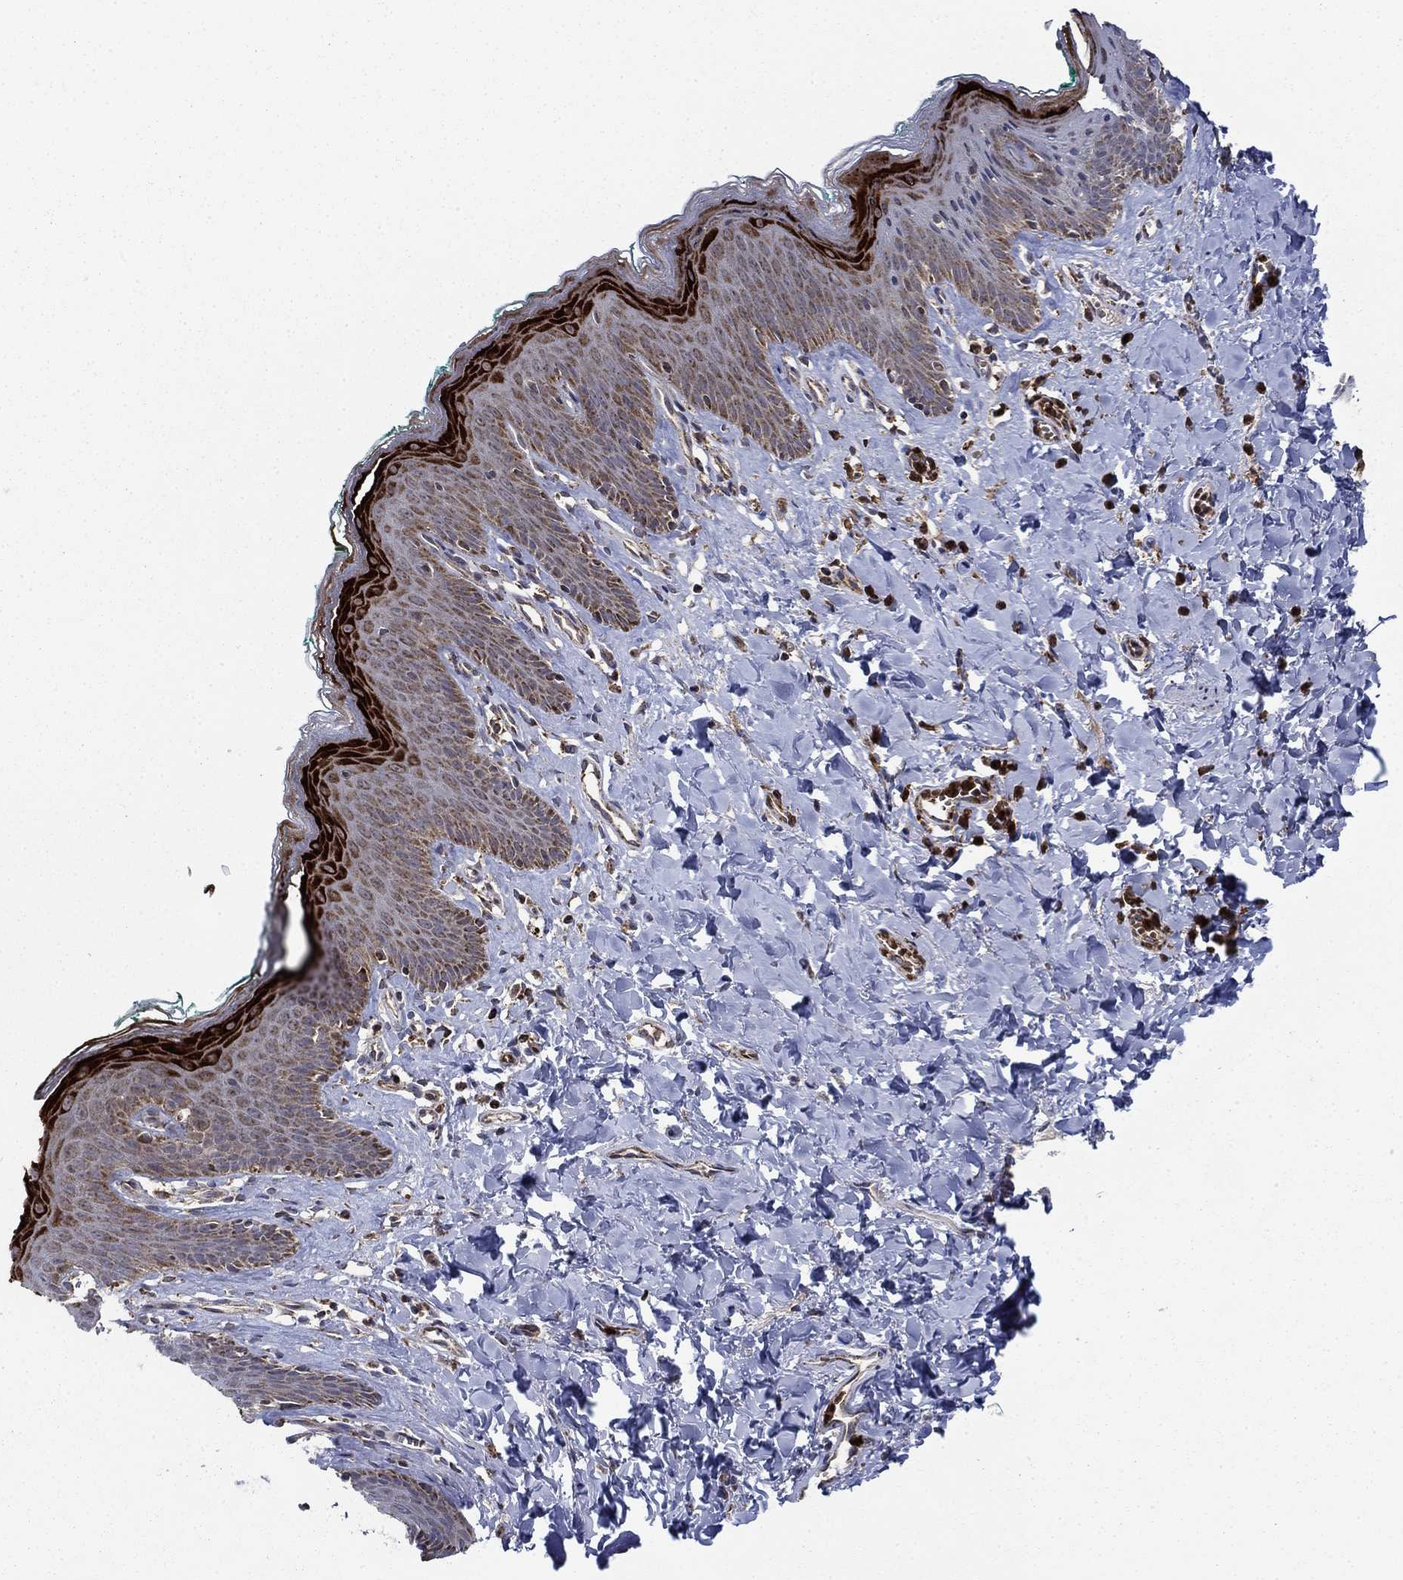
{"staining": {"intensity": "strong", "quantity": "<25%", "location": "cytoplasmic/membranous"}, "tissue": "skin", "cell_type": "Epidermal cells", "image_type": "normal", "snomed": [{"axis": "morphology", "description": "Normal tissue, NOS"}, {"axis": "topography", "description": "Vulva"}], "caption": "Human skin stained for a protein (brown) displays strong cytoplasmic/membranous positive expression in approximately <25% of epidermal cells.", "gene": "RNF19B", "patient": {"sex": "female", "age": 66}}